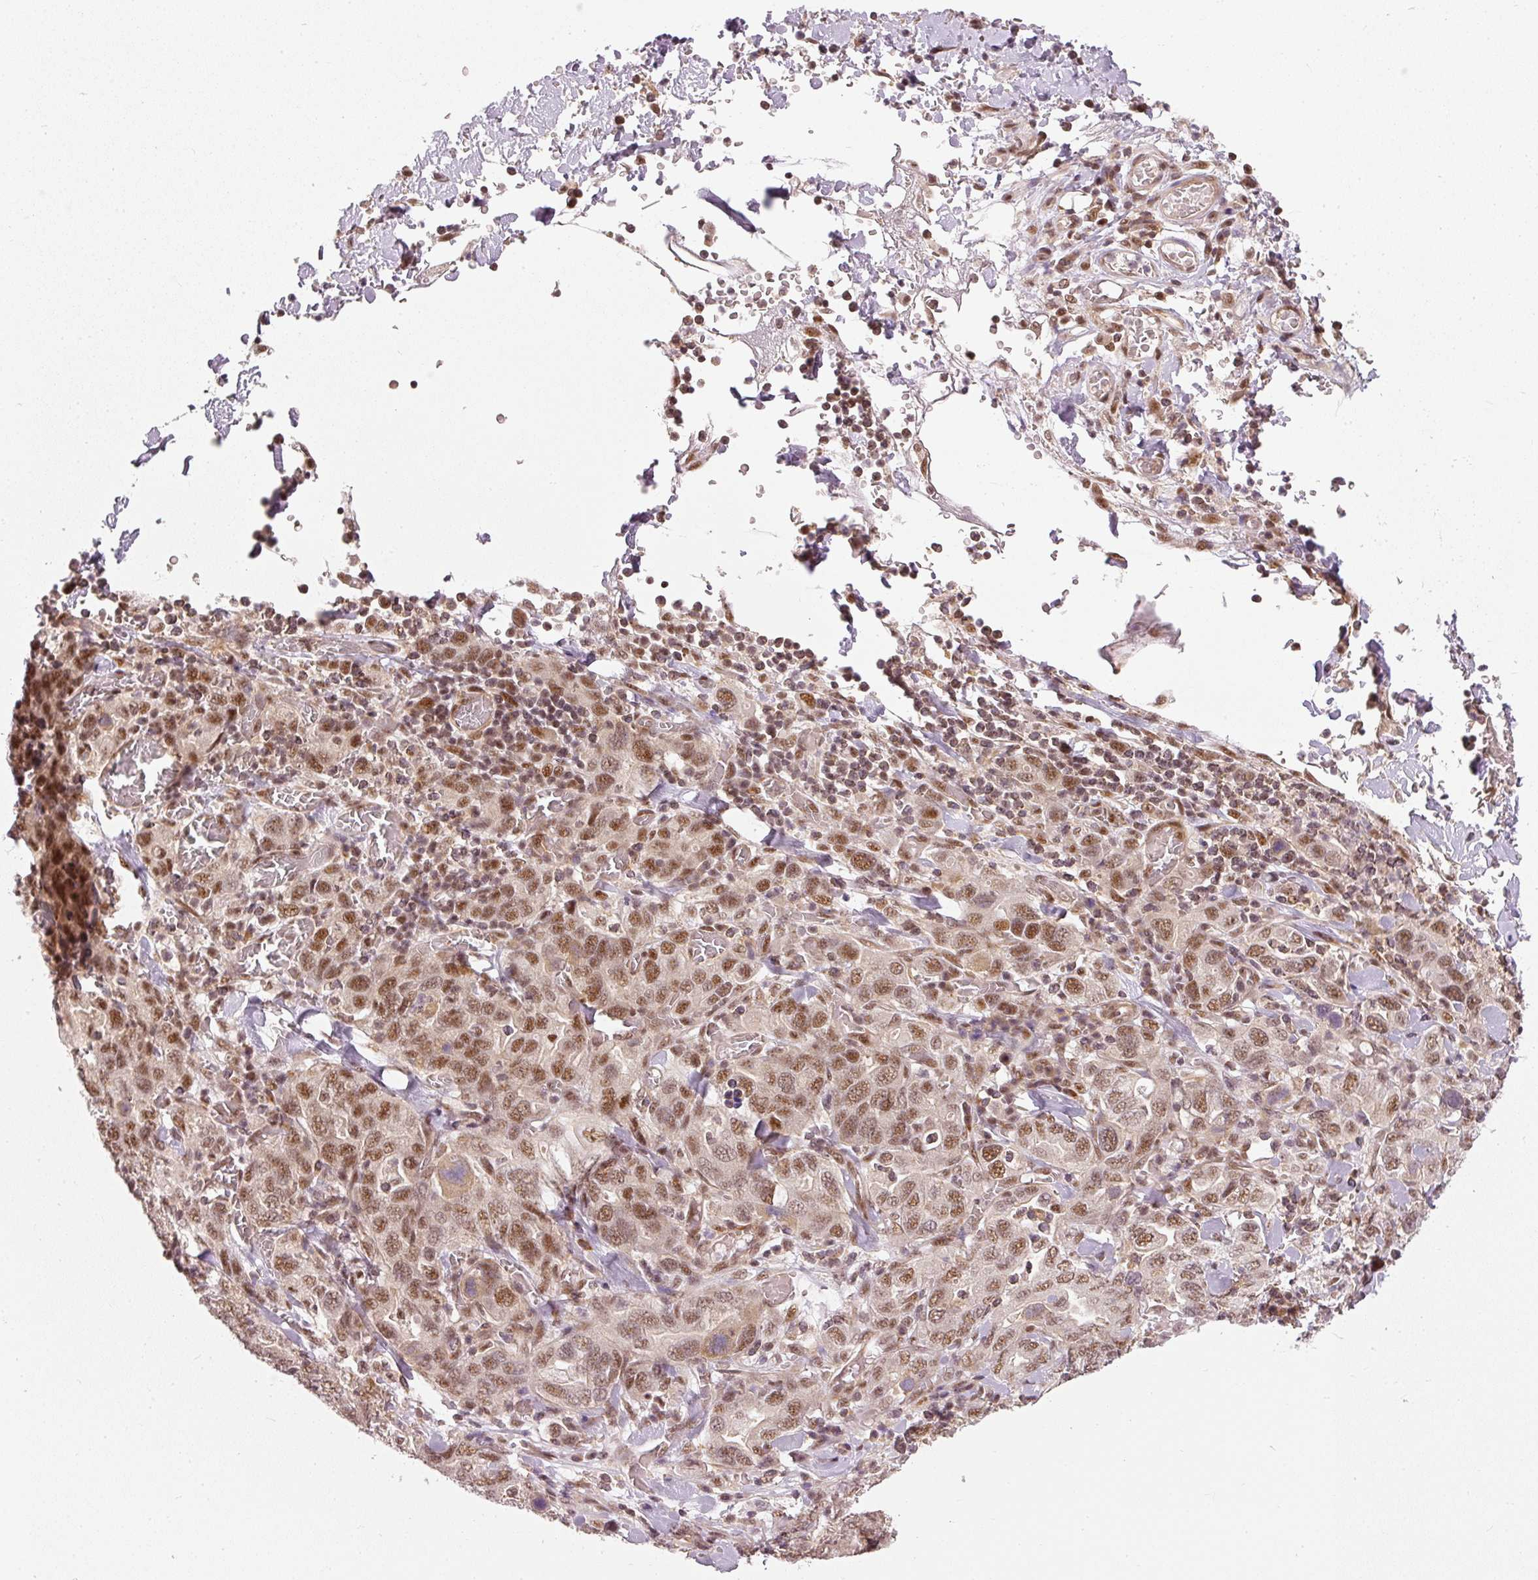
{"staining": {"intensity": "moderate", "quantity": ">75%", "location": "nuclear"}, "tissue": "stomach cancer", "cell_type": "Tumor cells", "image_type": "cancer", "snomed": [{"axis": "morphology", "description": "Adenocarcinoma, NOS"}, {"axis": "topography", "description": "Stomach, upper"}, {"axis": "topography", "description": "Stomach"}], "caption": "Immunohistochemistry histopathology image of human adenocarcinoma (stomach) stained for a protein (brown), which shows medium levels of moderate nuclear expression in about >75% of tumor cells.", "gene": "THOC6", "patient": {"sex": "male", "age": 62}}